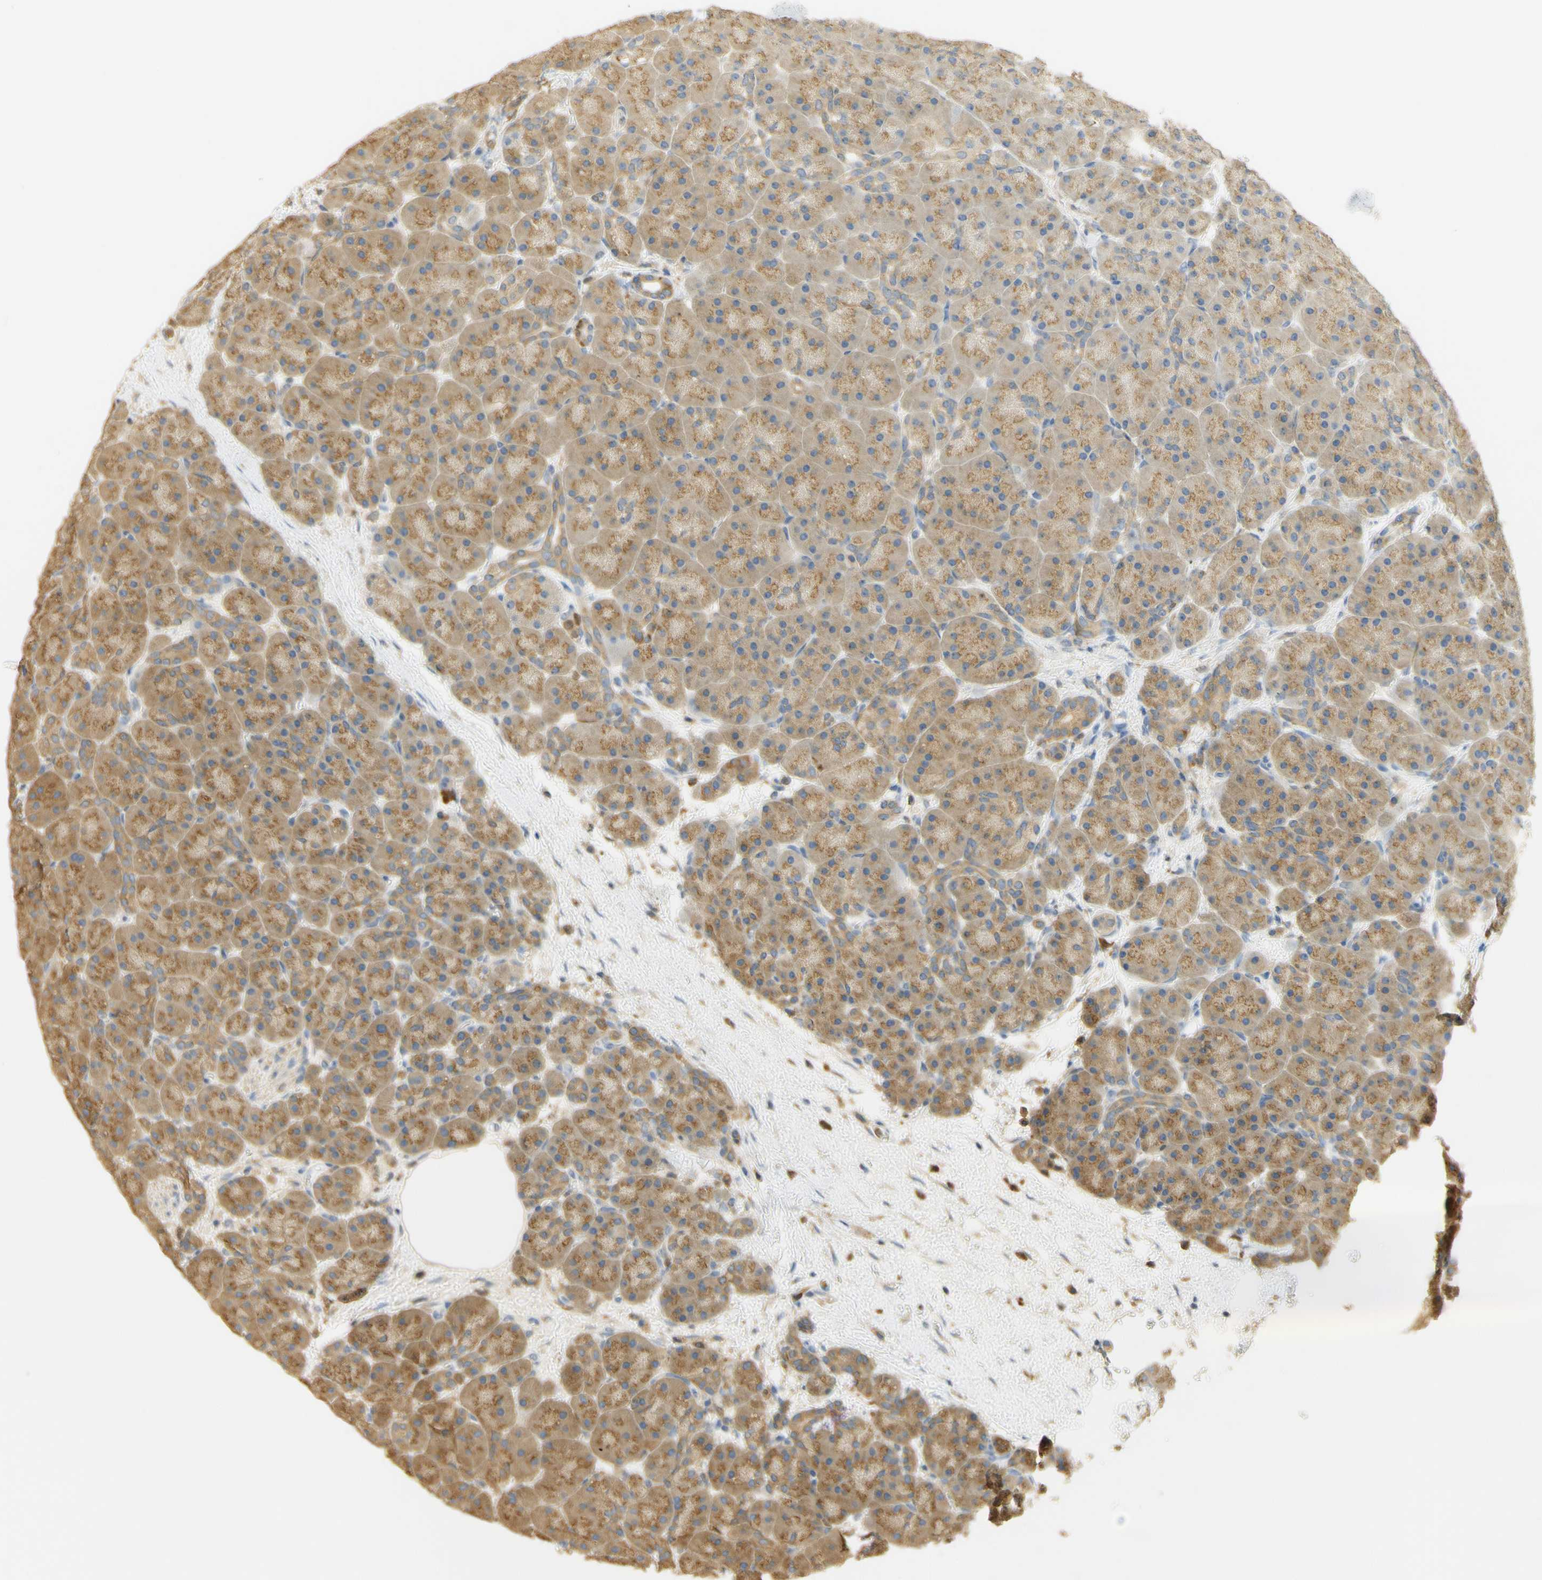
{"staining": {"intensity": "moderate", "quantity": ">75%", "location": "cytoplasmic/membranous"}, "tissue": "pancreas", "cell_type": "Exocrine glandular cells", "image_type": "normal", "snomed": [{"axis": "morphology", "description": "Normal tissue, NOS"}, {"axis": "topography", "description": "Pancreas"}], "caption": "Brown immunohistochemical staining in normal pancreas displays moderate cytoplasmic/membranous staining in approximately >75% of exocrine glandular cells. The protein of interest is stained brown, and the nuclei are stained in blue (DAB (3,3'-diaminobenzidine) IHC with brightfield microscopy, high magnification).", "gene": "PAK1", "patient": {"sex": "male", "age": 66}}